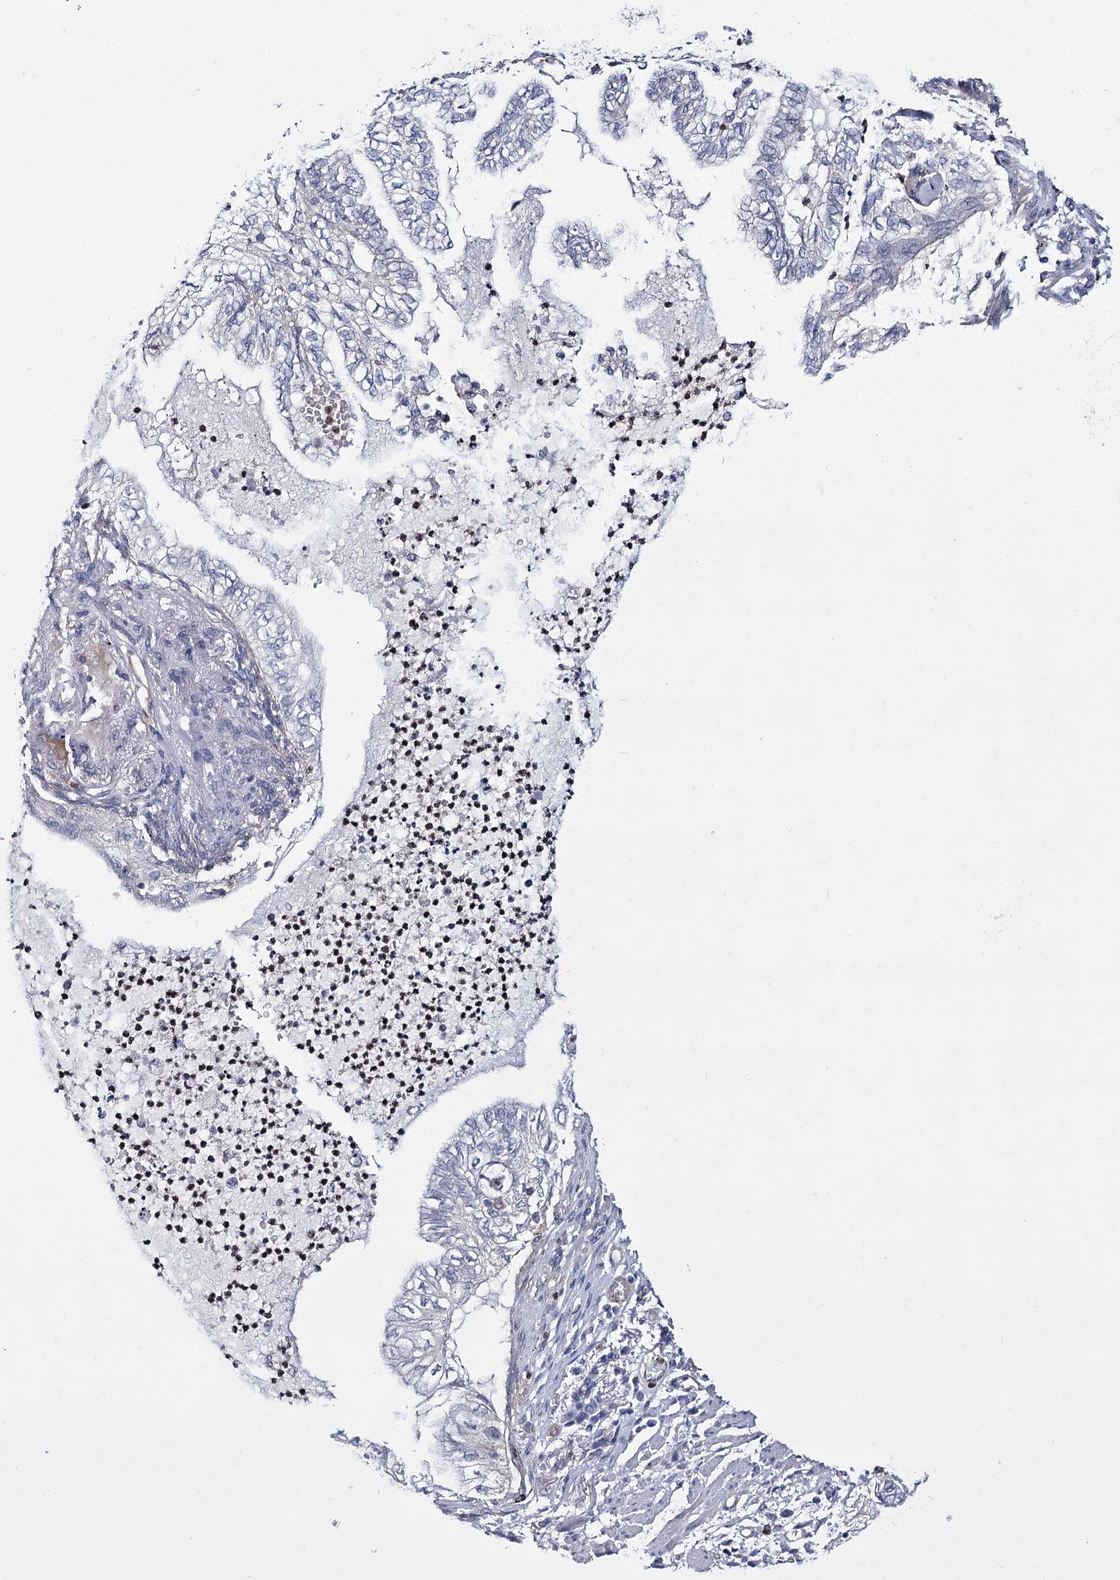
{"staining": {"intensity": "negative", "quantity": "none", "location": "none"}, "tissue": "lung cancer", "cell_type": "Tumor cells", "image_type": "cancer", "snomed": [{"axis": "morphology", "description": "Adenocarcinoma, NOS"}, {"axis": "topography", "description": "Lung"}], "caption": "Lung cancer was stained to show a protein in brown. There is no significant staining in tumor cells.", "gene": "THAP6", "patient": {"sex": "female", "age": 70}}